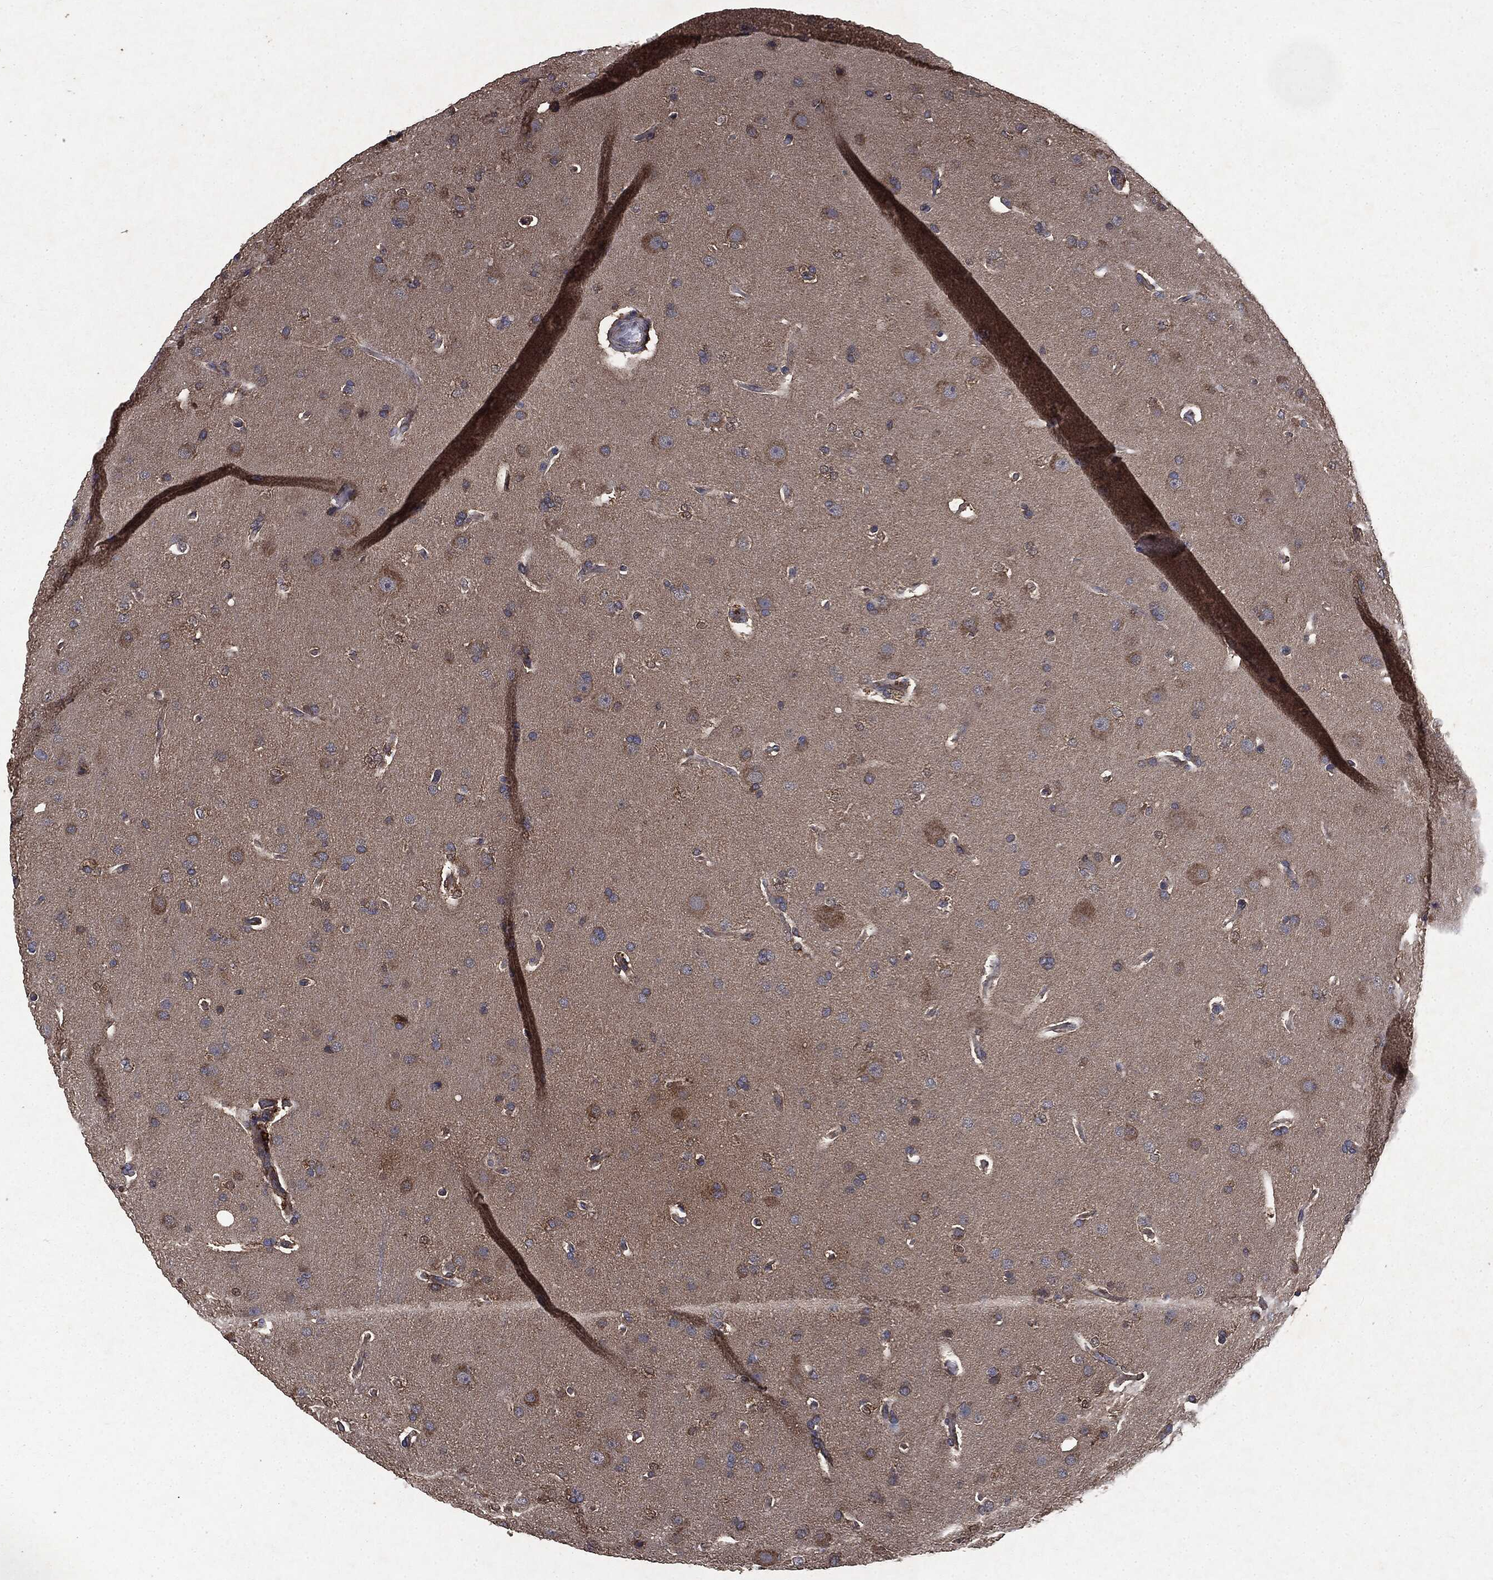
{"staining": {"intensity": "moderate", "quantity": "<25%", "location": "cytoplasmic/membranous"}, "tissue": "glioma", "cell_type": "Tumor cells", "image_type": "cancer", "snomed": [{"axis": "morphology", "description": "Glioma, malignant, Low grade"}, {"axis": "topography", "description": "Brain"}], "caption": "Moderate cytoplasmic/membranous protein positivity is identified in about <25% of tumor cells in malignant glioma (low-grade). (DAB = brown stain, brightfield microscopy at high magnification).", "gene": "MAPK6", "patient": {"sex": "male", "age": 41}}